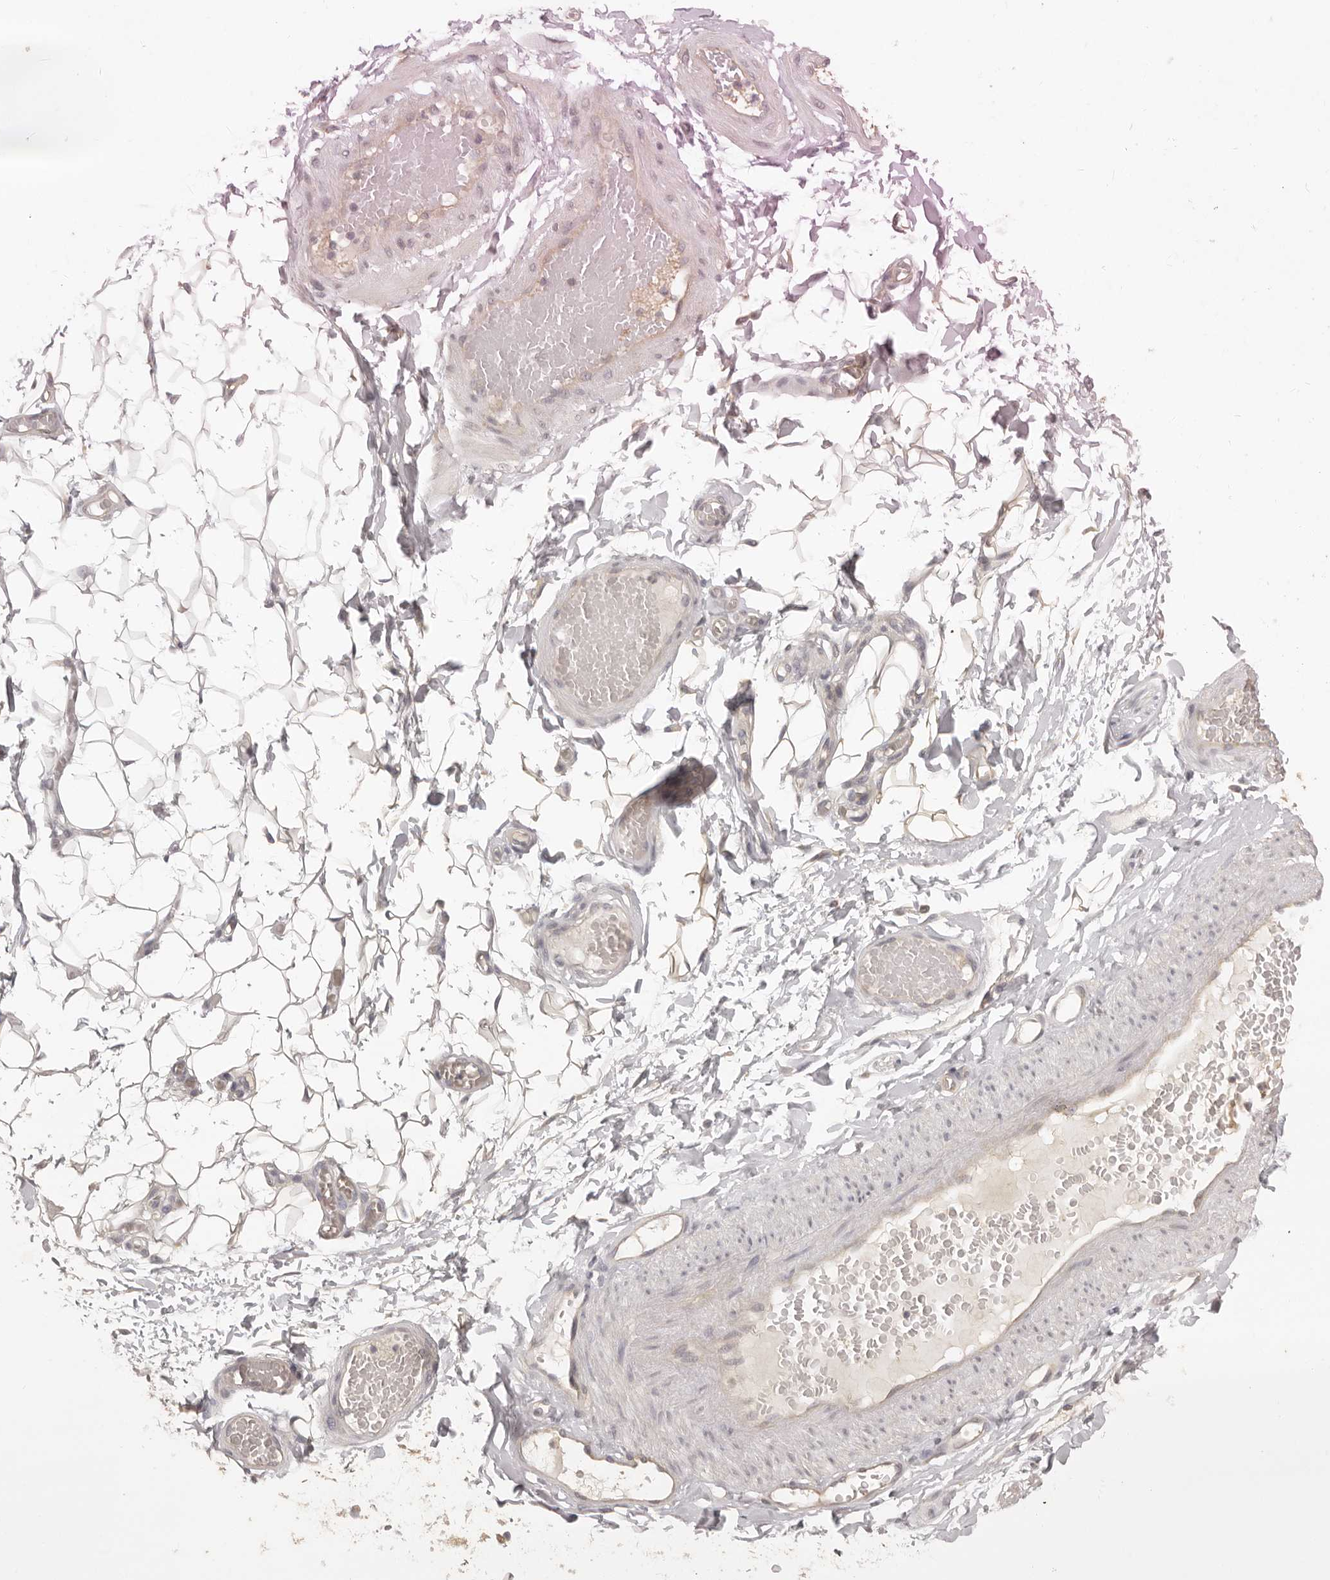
{"staining": {"intensity": "negative", "quantity": "none", "location": "none"}, "tissue": "adipose tissue", "cell_type": "Adipocytes", "image_type": "normal", "snomed": [{"axis": "morphology", "description": "Normal tissue, NOS"}, {"axis": "topography", "description": "Adipose tissue"}, {"axis": "topography", "description": "Vascular tissue"}, {"axis": "topography", "description": "Peripheral nerve tissue"}], "caption": "Adipocytes are negative for brown protein staining in unremarkable adipose tissue. Nuclei are stained in blue.", "gene": "AHDC1", "patient": {"sex": "male", "age": 25}}